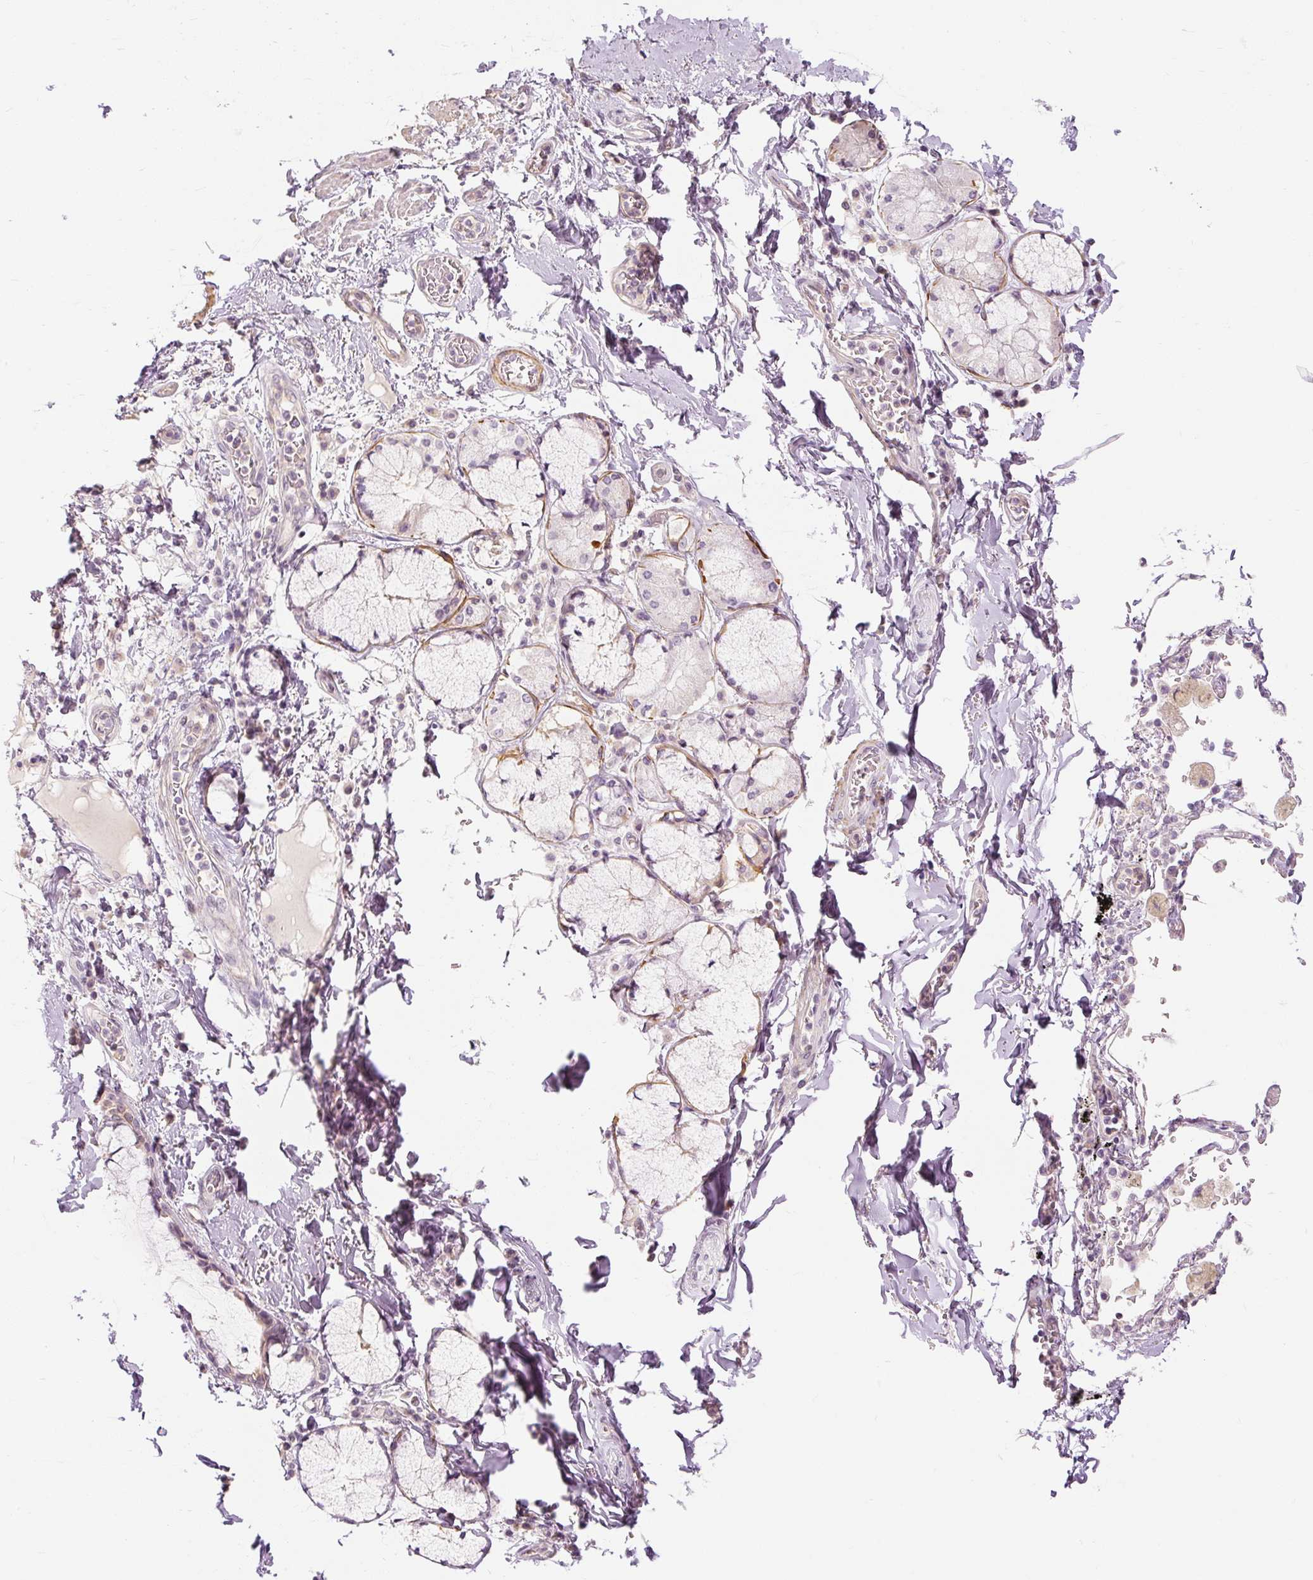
{"staining": {"intensity": "negative", "quantity": "none", "location": "none"}, "tissue": "soft tissue", "cell_type": "Fibroblasts", "image_type": "normal", "snomed": [{"axis": "morphology", "description": "Normal tissue, NOS"}, {"axis": "morphology", "description": "Degeneration, NOS"}, {"axis": "topography", "description": "Cartilage tissue"}, {"axis": "topography", "description": "Lung"}], "caption": "Soft tissue stained for a protein using immunohistochemistry (IHC) reveals no expression fibroblasts.", "gene": "CAPN3", "patient": {"sex": "female", "age": 61}}